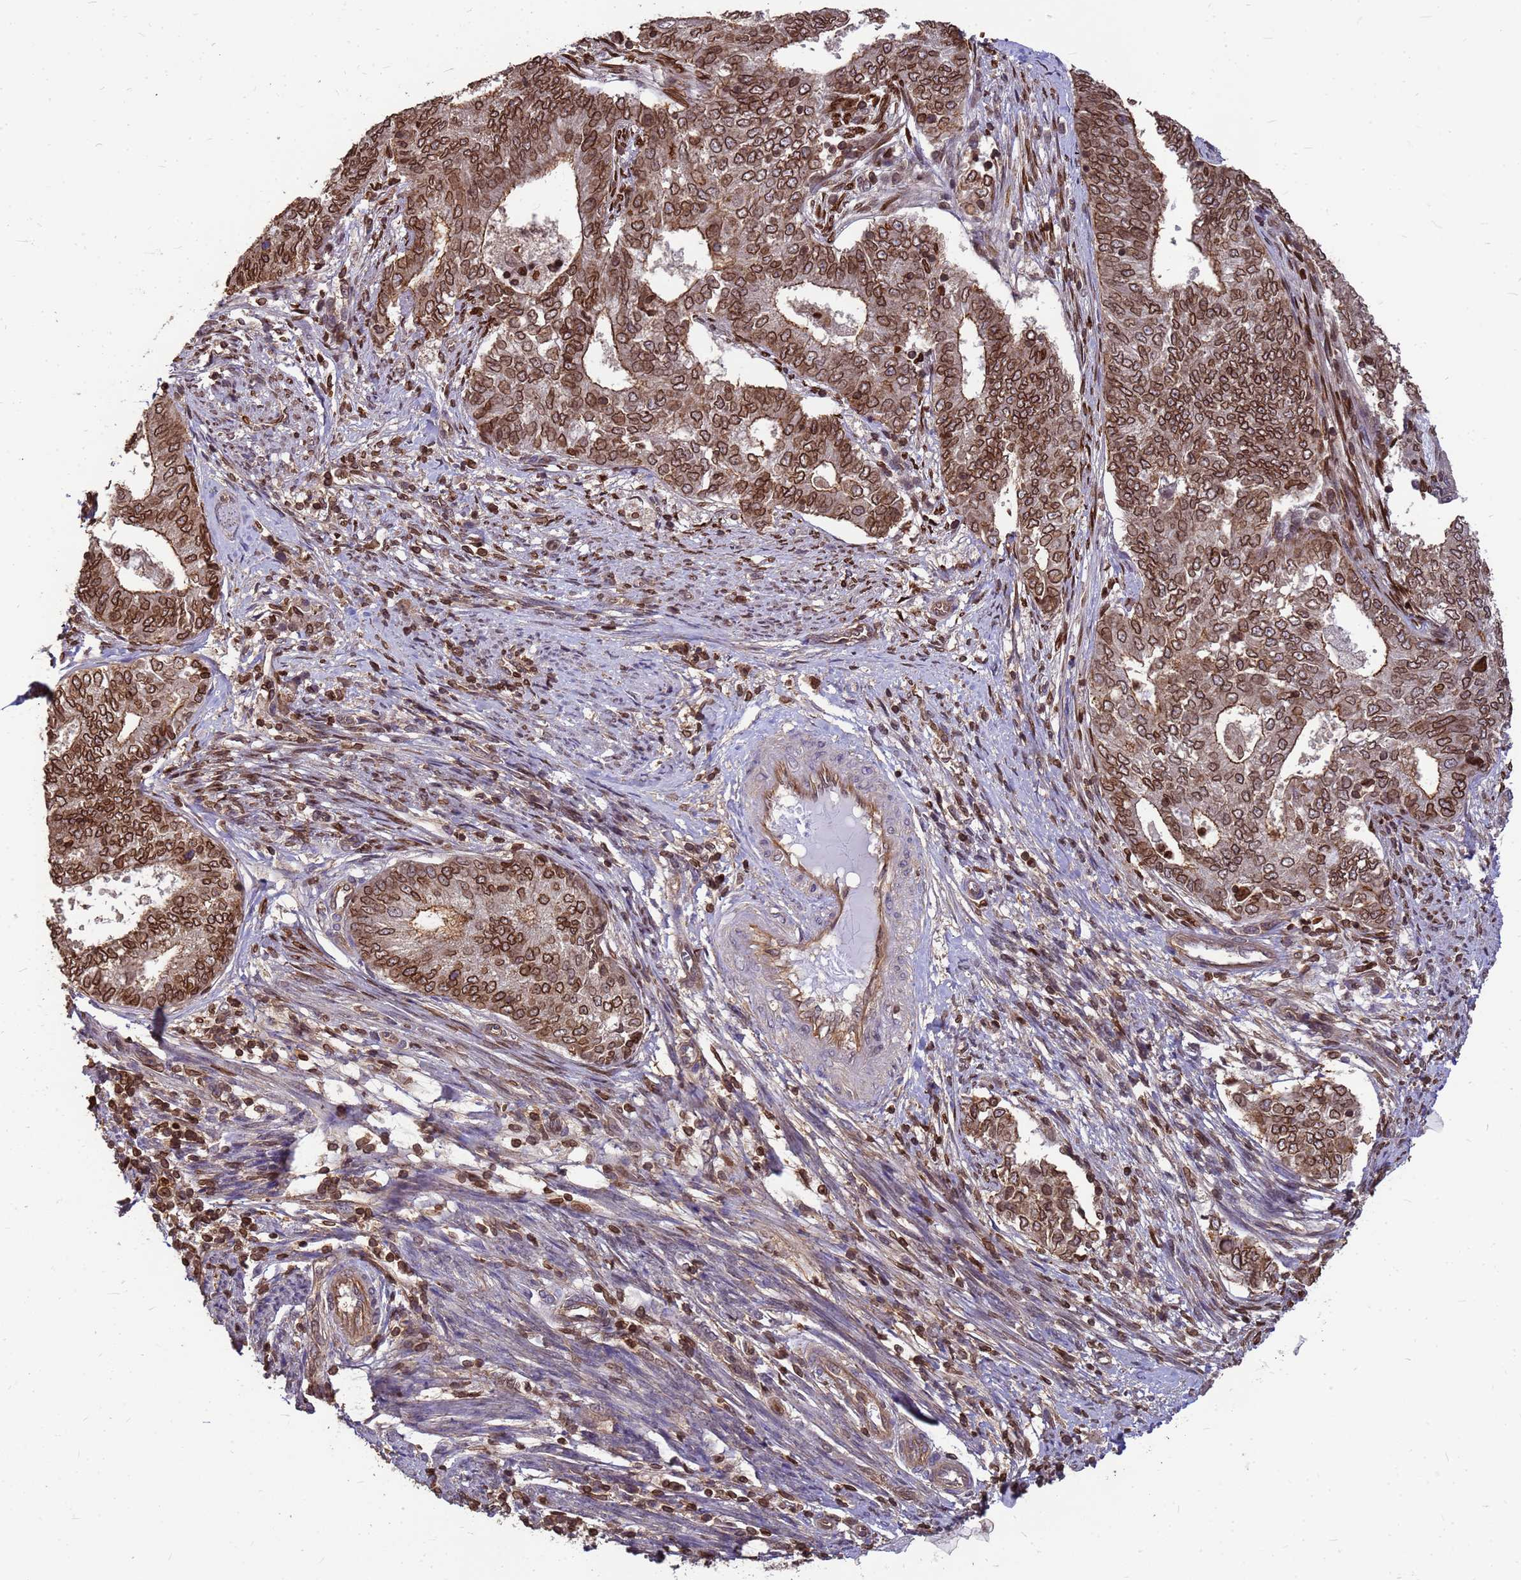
{"staining": {"intensity": "strong", "quantity": ">75%", "location": "cytoplasmic/membranous,nuclear"}, "tissue": "endometrial cancer", "cell_type": "Tumor cells", "image_type": "cancer", "snomed": [{"axis": "morphology", "description": "Adenocarcinoma, NOS"}, {"axis": "topography", "description": "Endometrium"}], "caption": "This is an image of immunohistochemistry staining of endometrial cancer (adenocarcinoma), which shows strong expression in the cytoplasmic/membranous and nuclear of tumor cells.", "gene": "C1orf35", "patient": {"sex": "female", "age": 62}}